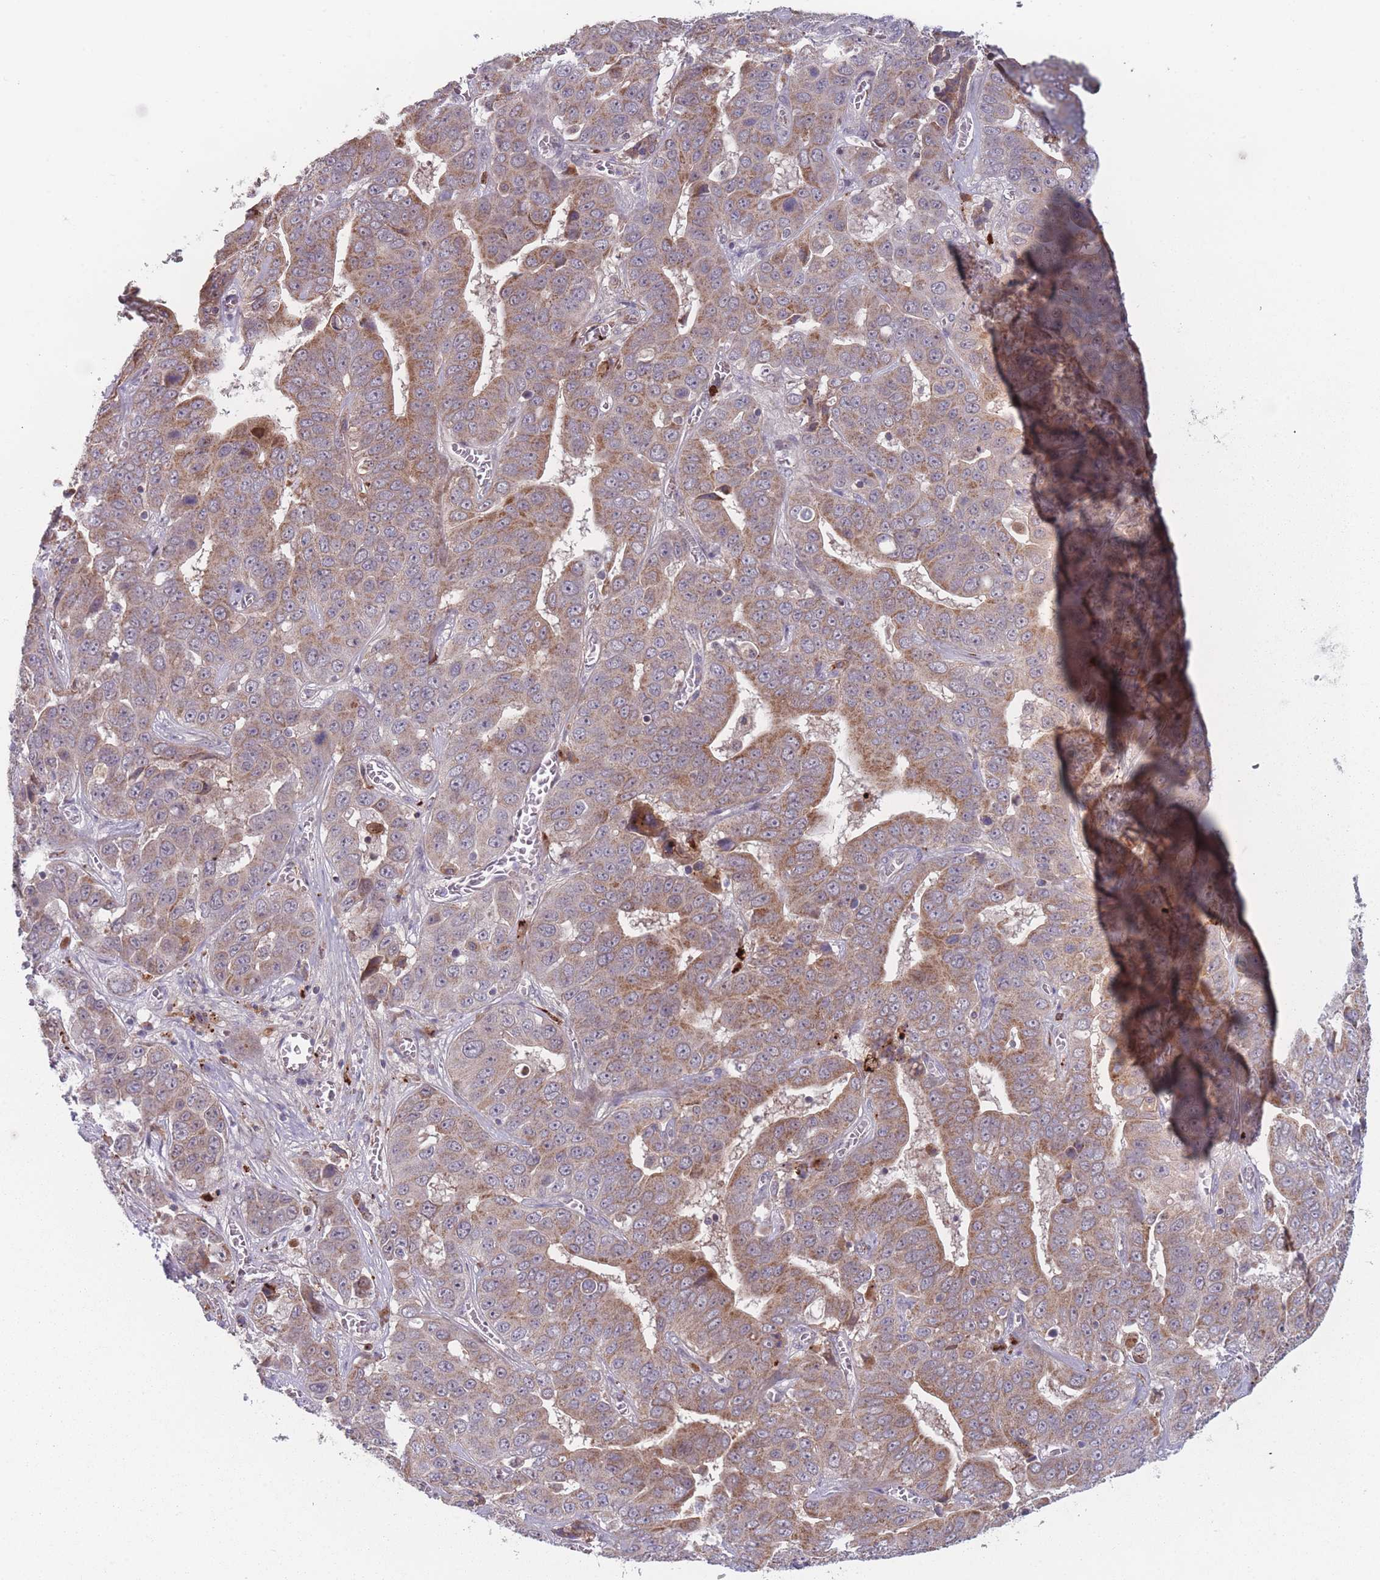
{"staining": {"intensity": "moderate", "quantity": ">75%", "location": "cytoplasmic/membranous"}, "tissue": "liver cancer", "cell_type": "Tumor cells", "image_type": "cancer", "snomed": [{"axis": "morphology", "description": "Cholangiocarcinoma"}, {"axis": "topography", "description": "Liver"}], "caption": "Immunohistochemical staining of human cholangiocarcinoma (liver) reveals medium levels of moderate cytoplasmic/membranous expression in about >75% of tumor cells. Using DAB (brown) and hematoxylin (blue) stains, captured at high magnification using brightfield microscopy.", "gene": "TMEM232", "patient": {"sex": "female", "age": 52}}